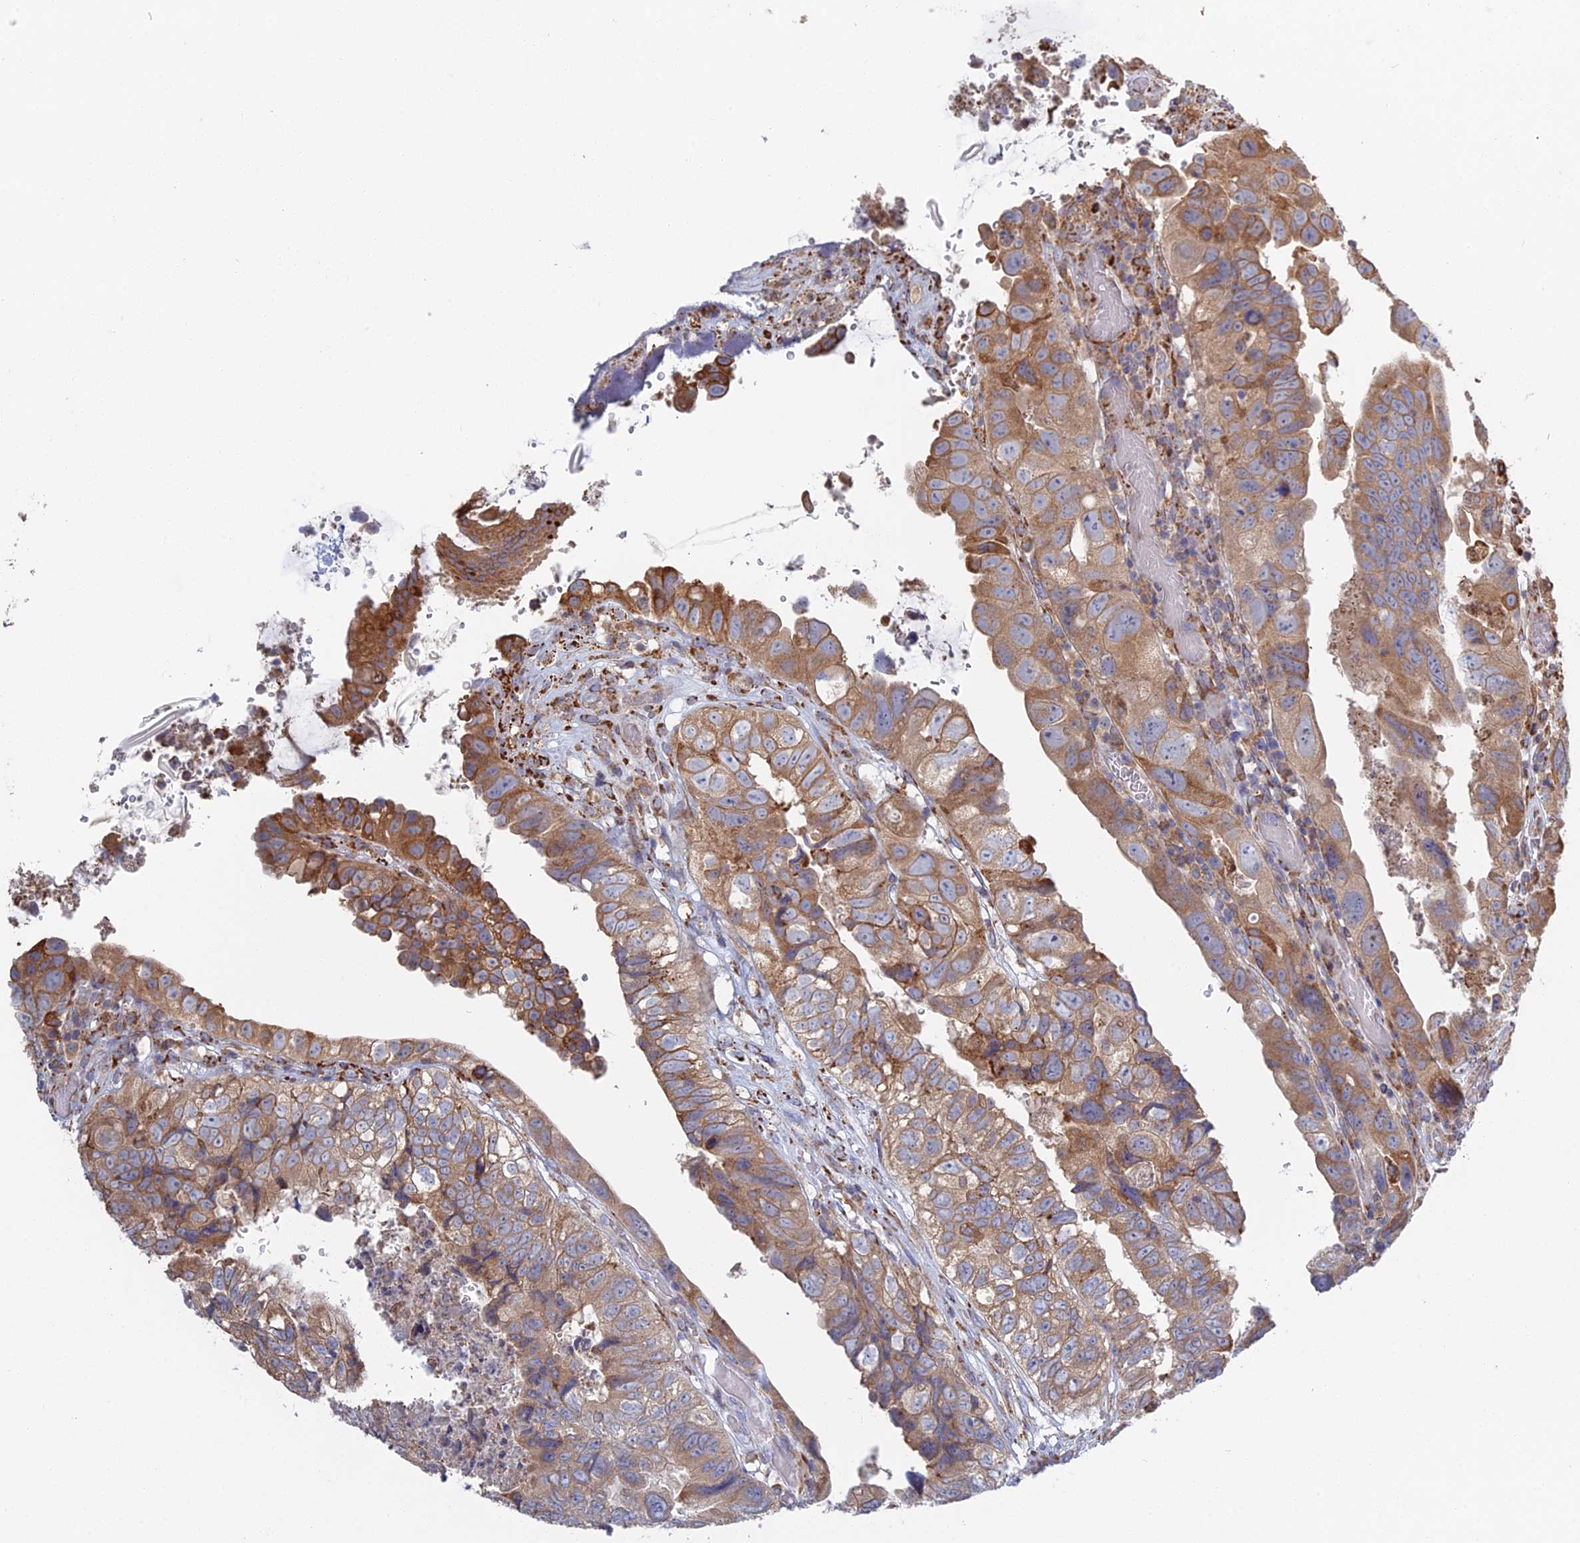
{"staining": {"intensity": "moderate", "quantity": ">75%", "location": "cytoplasmic/membranous"}, "tissue": "colorectal cancer", "cell_type": "Tumor cells", "image_type": "cancer", "snomed": [{"axis": "morphology", "description": "Adenocarcinoma, NOS"}, {"axis": "topography", "description": "Rectum"}], "caption": "This histopathology image displays IHC staining of colorectal cancer, with medium moderate cytoplasmic/membranous expression in approximately >75% of tumor cells.", "gene": "TRAPPC6A", "patient": {"sex": "male", "age": 63}}